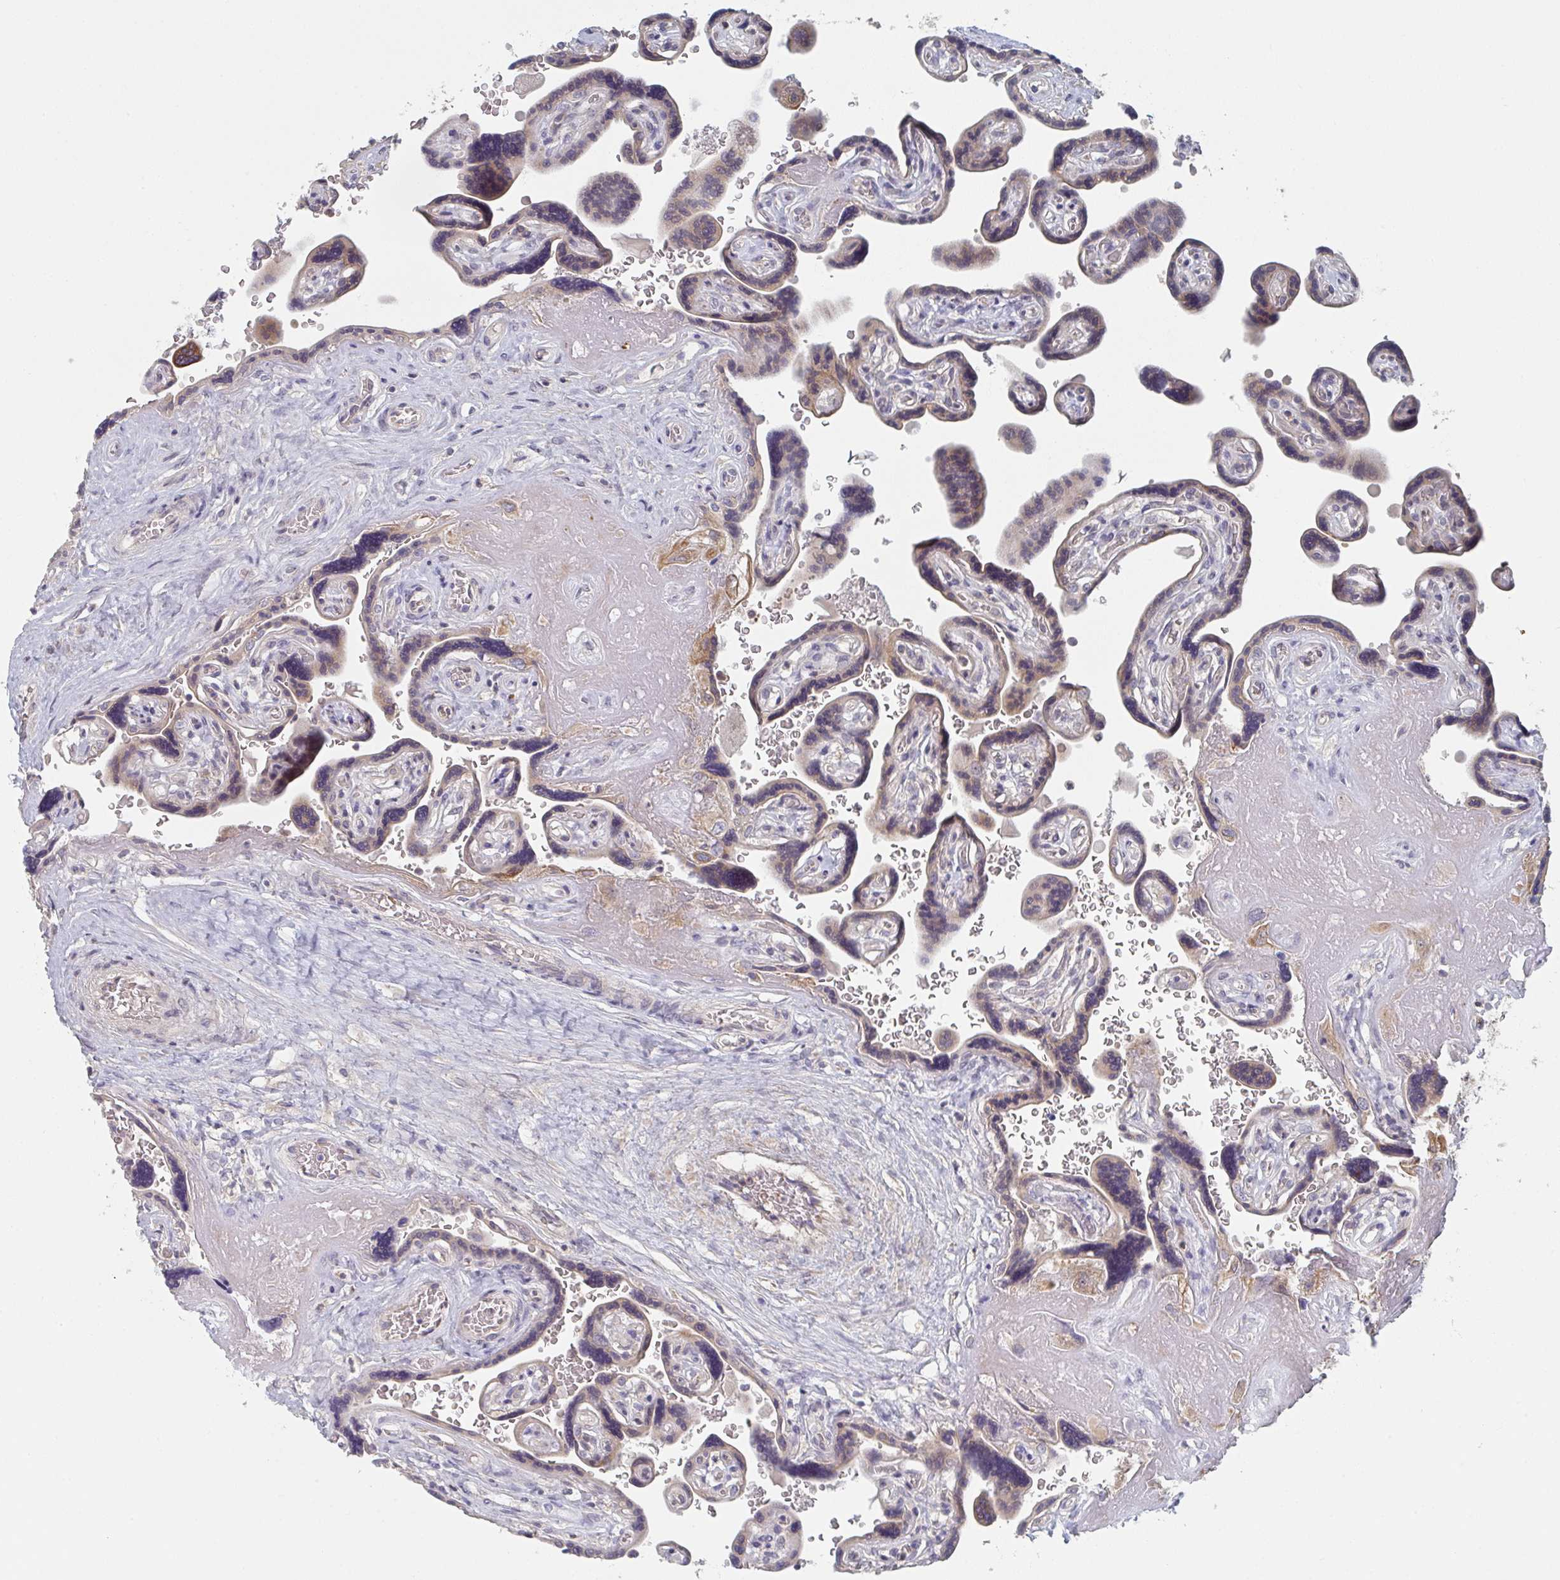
{"staining": {"intensity": "weak", "quantity": ">75%", "location": "cytoplasmic/membranous"}, "tissue": "placenta", "cell_type": "Decidual cells", "image_type": "normal", "snomed": [{"axis": "morphology", "description": "Normal tissue, NOS"}, {"axis": "topography", "description": "Placenta"}], "caption": "This is a histology image of IHC staining of benign placenta, which shows weak expression in the cytoplasmic/membranous of decidual cells.", "gene": "ELOVL1", "patient": {"sex": "female", "age": 32}}